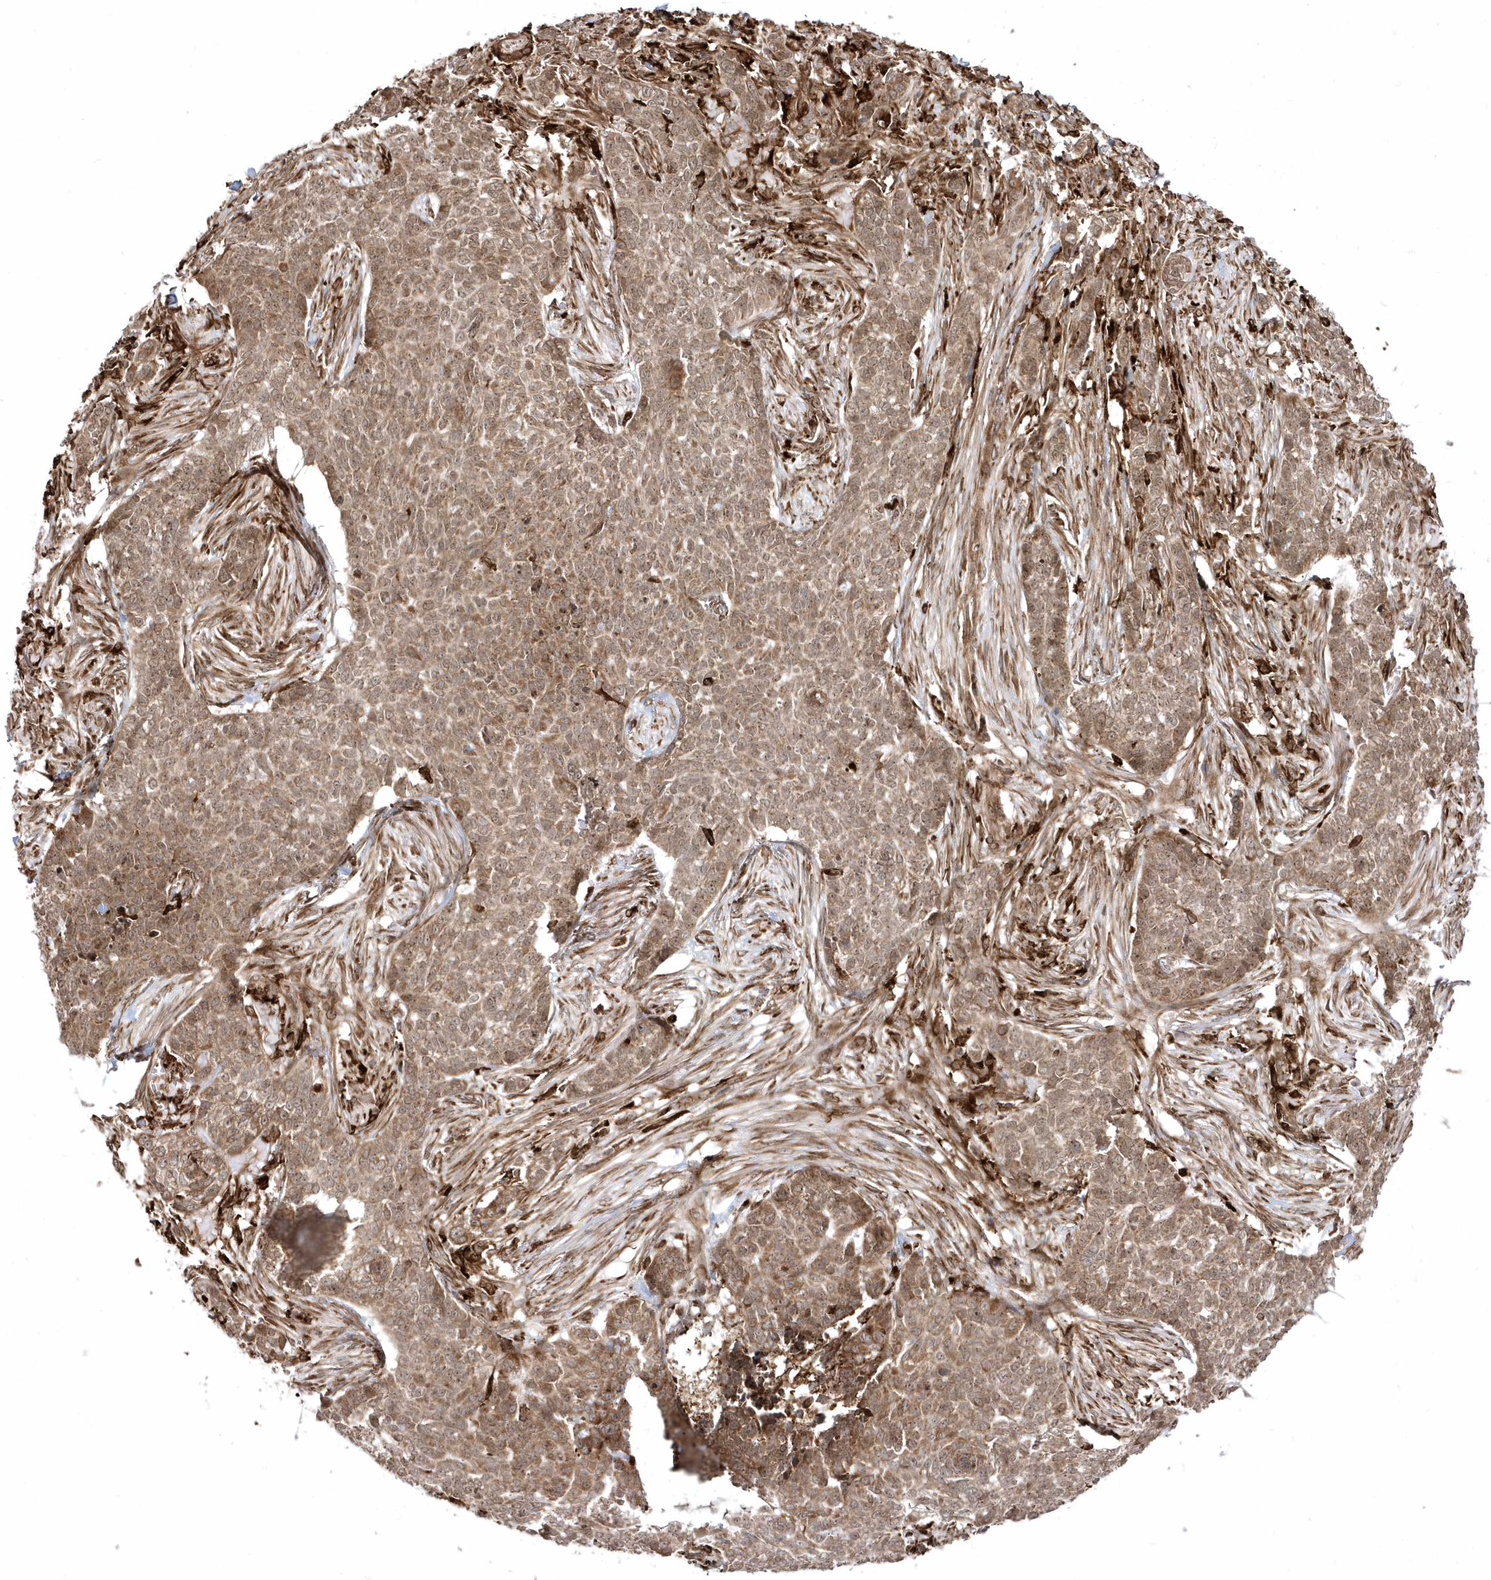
{"staining": {"intensity": "moderate", "quantity": ">75%", "location": "cytoplasmic/membranous,nuclear"}, "tissue": "skin cancer", "cell_type": "Tumor cells", "image_type": "cancer", "snomed": [{"axis": "morphology", "description": "Basal cell carcinoma"}, {"axis": "topography", "description": "Skin"}], "caption": "A brown stain shows moderate cytoplasmic/membranous and nuclear expression of a protein in skin cancer tumor cells. (Brightfield microscopy of DAB IHC at high magnification).", "gene": "EPC2", "patient": {"sex": "male", "age": 85}}